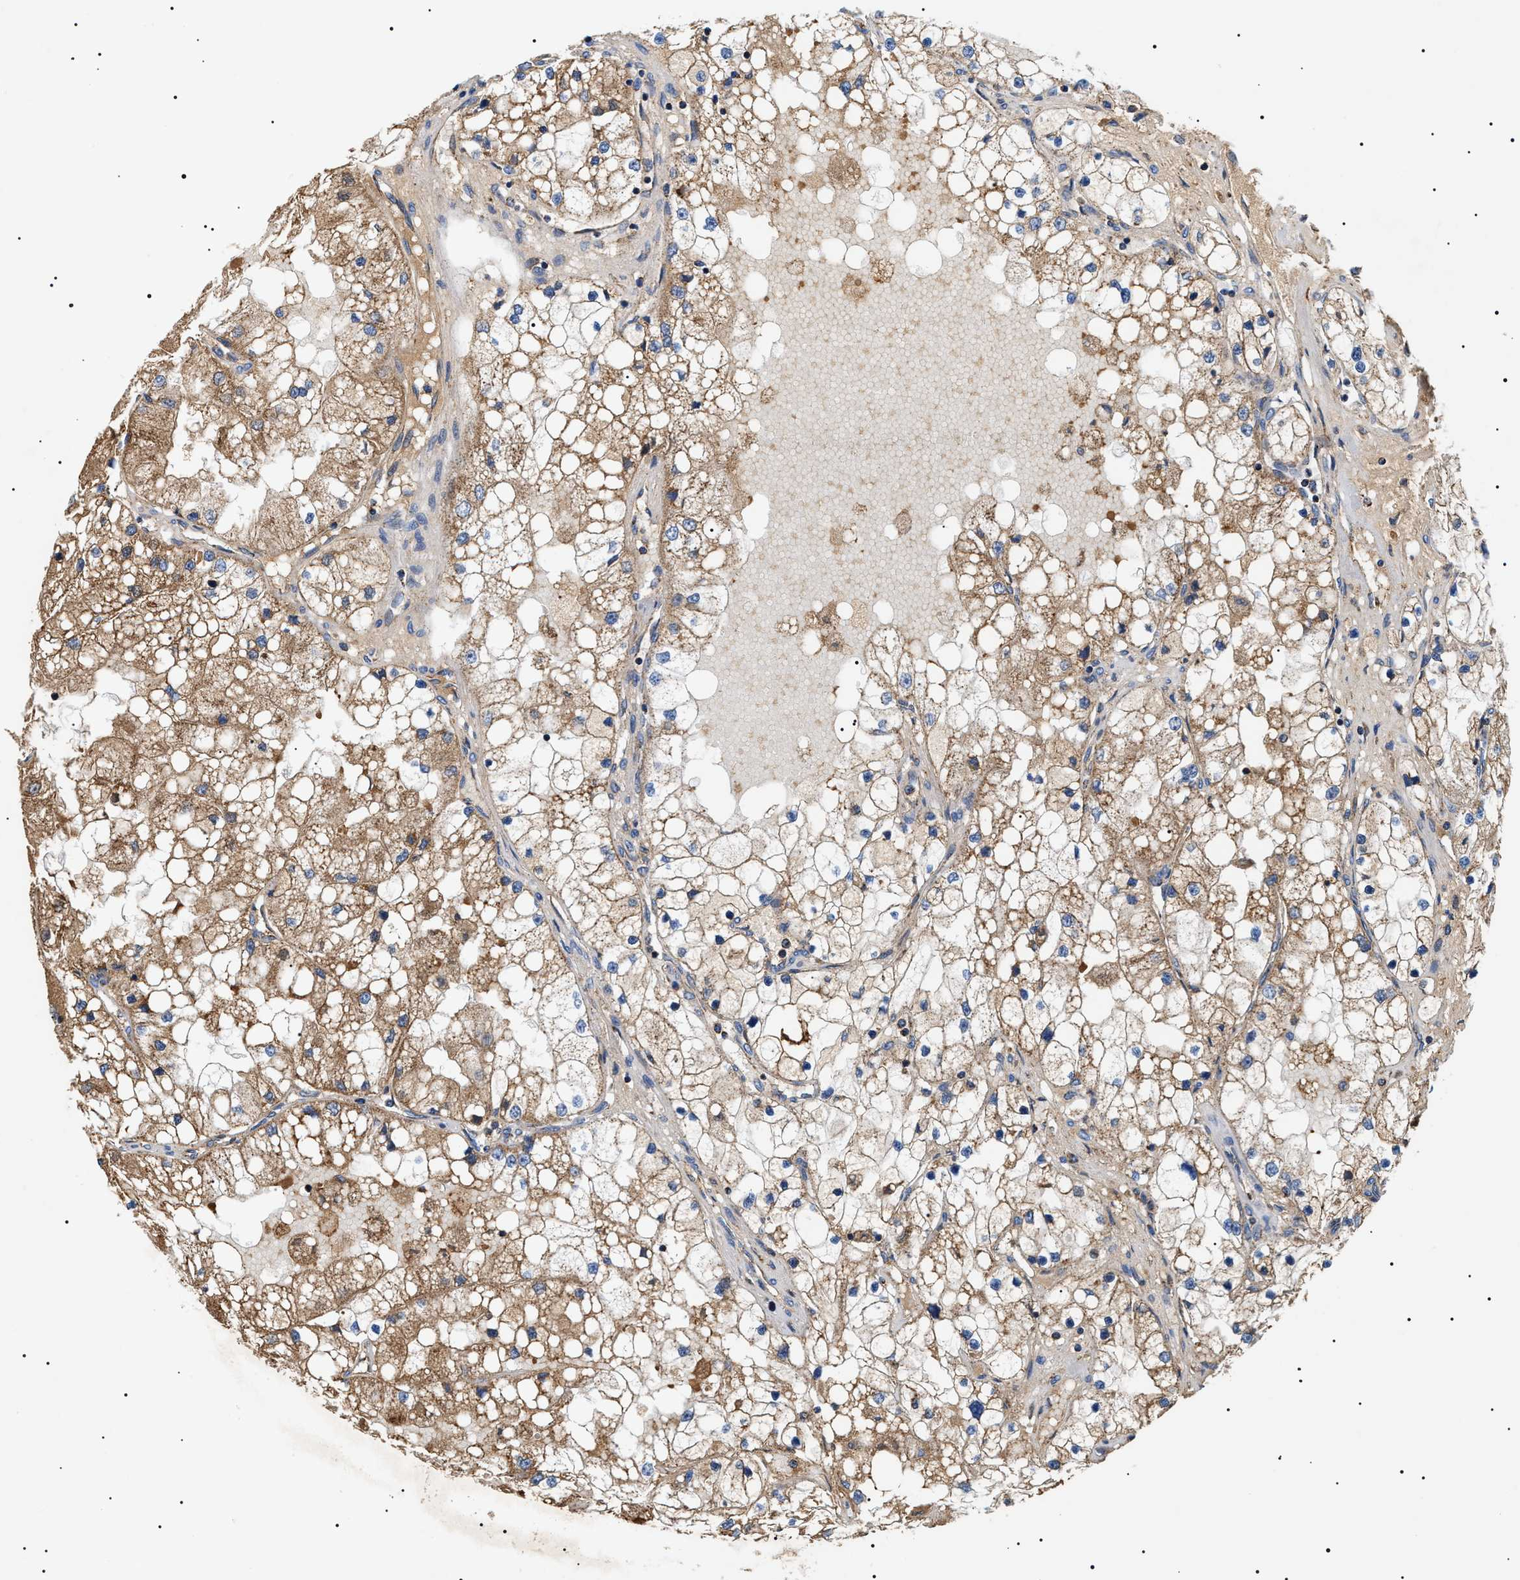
{"staining": {"intensity": "moderate", "quantity": "25%-75%", "location": "cytoplasmic/membranous"}, "tissue": "renal cancer", "cell_type": "Tumor cells", "image_type": "cancer", "snomed": [{"axis": "morphology", "description": "Adenocarcinoma, NOS"}, {"axis": "topography", "description": "Kidney"}], "caption": "Immunohistochemical staining of renal cancer exhibits medium levels of moderate cytoplasmic/membranous expression in about 25%-75% of tumor cells. (DAB (3,3'-diaminobenzidine) = brown stain, brightfield microscopy at high magnification).", "gene": "OXSM", "patient": {"sex": "male", "age": 68}}